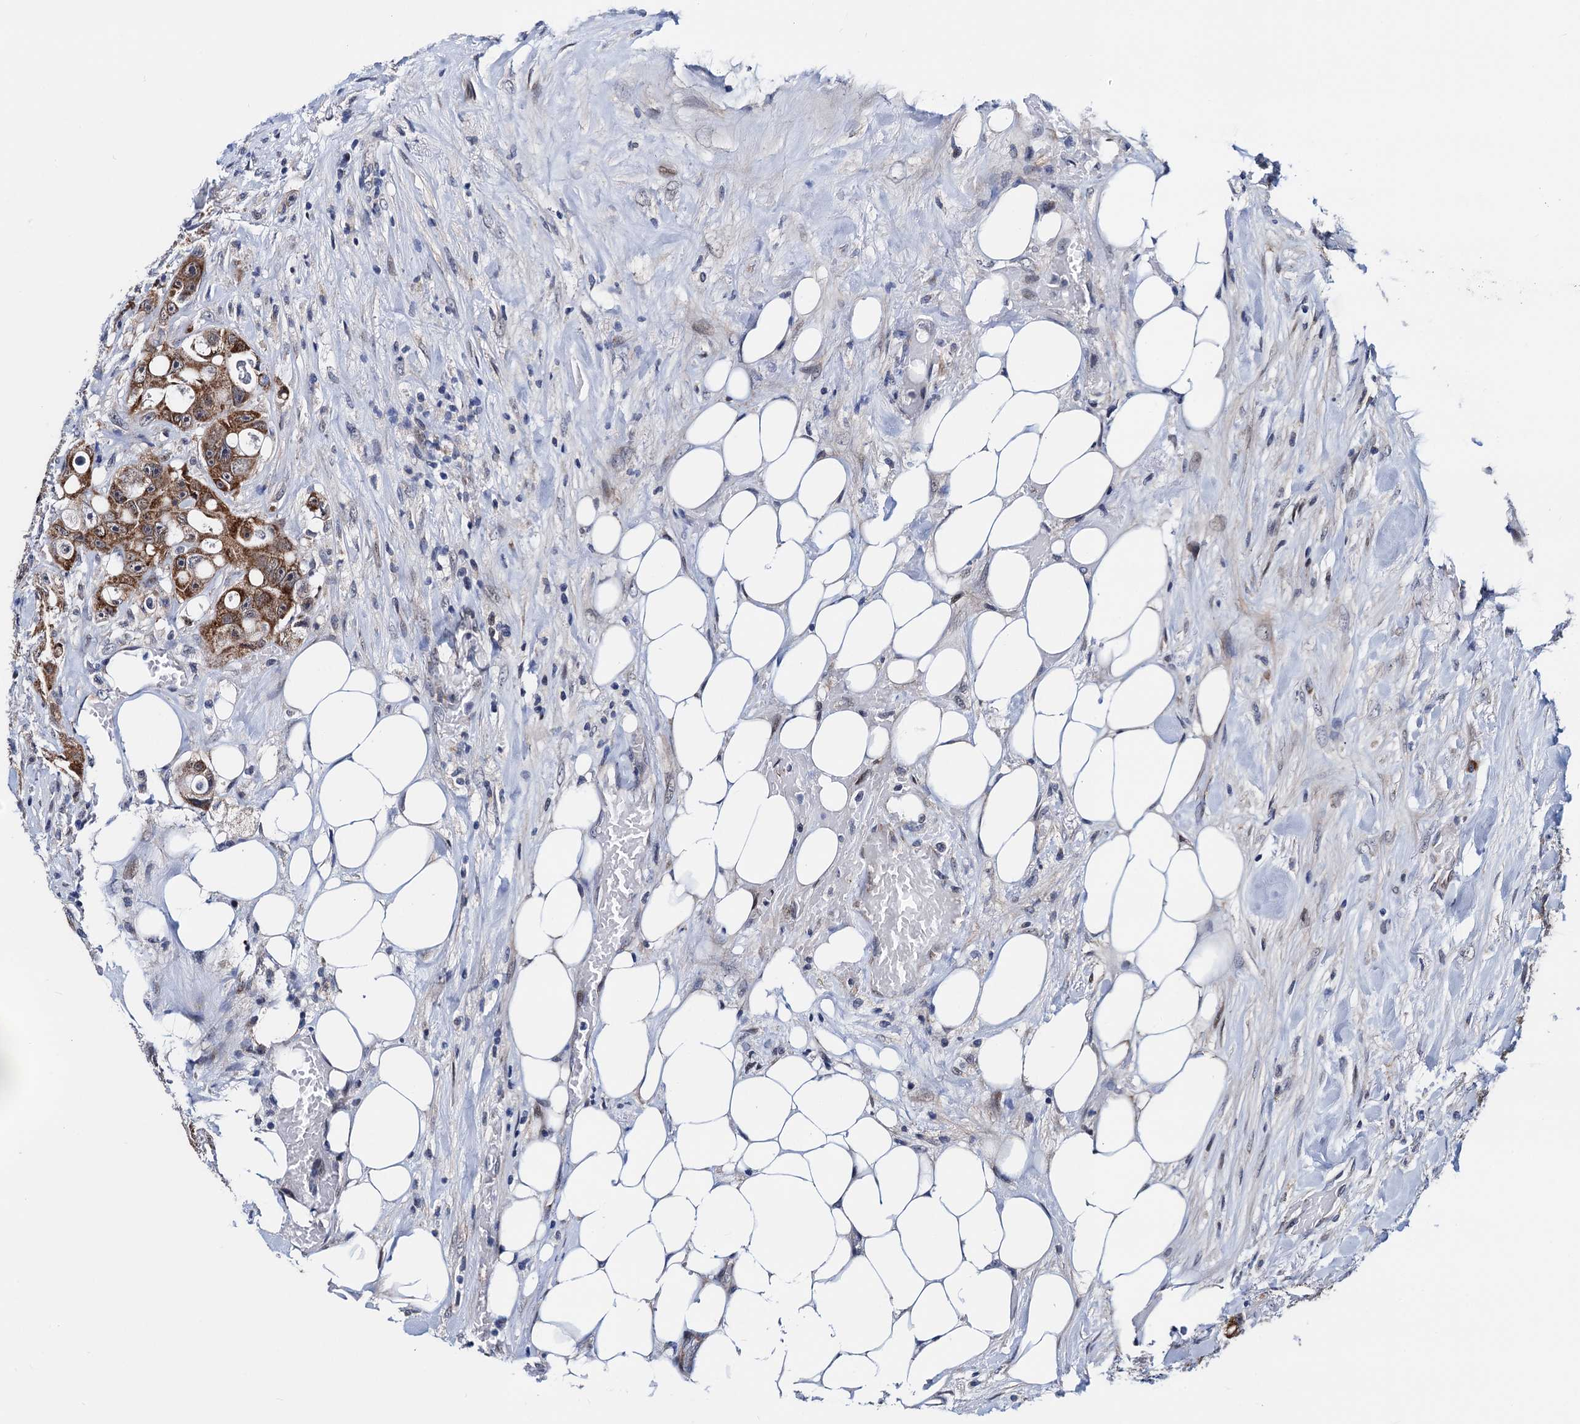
{"staining": {"intensity": "strong", "quantity": ">75%", "location": "cytoplasmic/membranous"}, "tissue": "colorectal cancer", "cell_type": "Tumor cells", "image_type": "cancer", "snomed": [{"axis": "morphology", "description": "Adenocarcinoma, NOS"}, {"axis": "topography", "description": "Colon"}], "caption": "Colorectal cancer (adenocarcinoma) stained with immunohistochemistry (IHC) demonstrates strong cytoplasmic/membranous positivity in about >75% of tumor cells.", "gene": "COA4", "patient": {"sex": "female", "age": 46}}